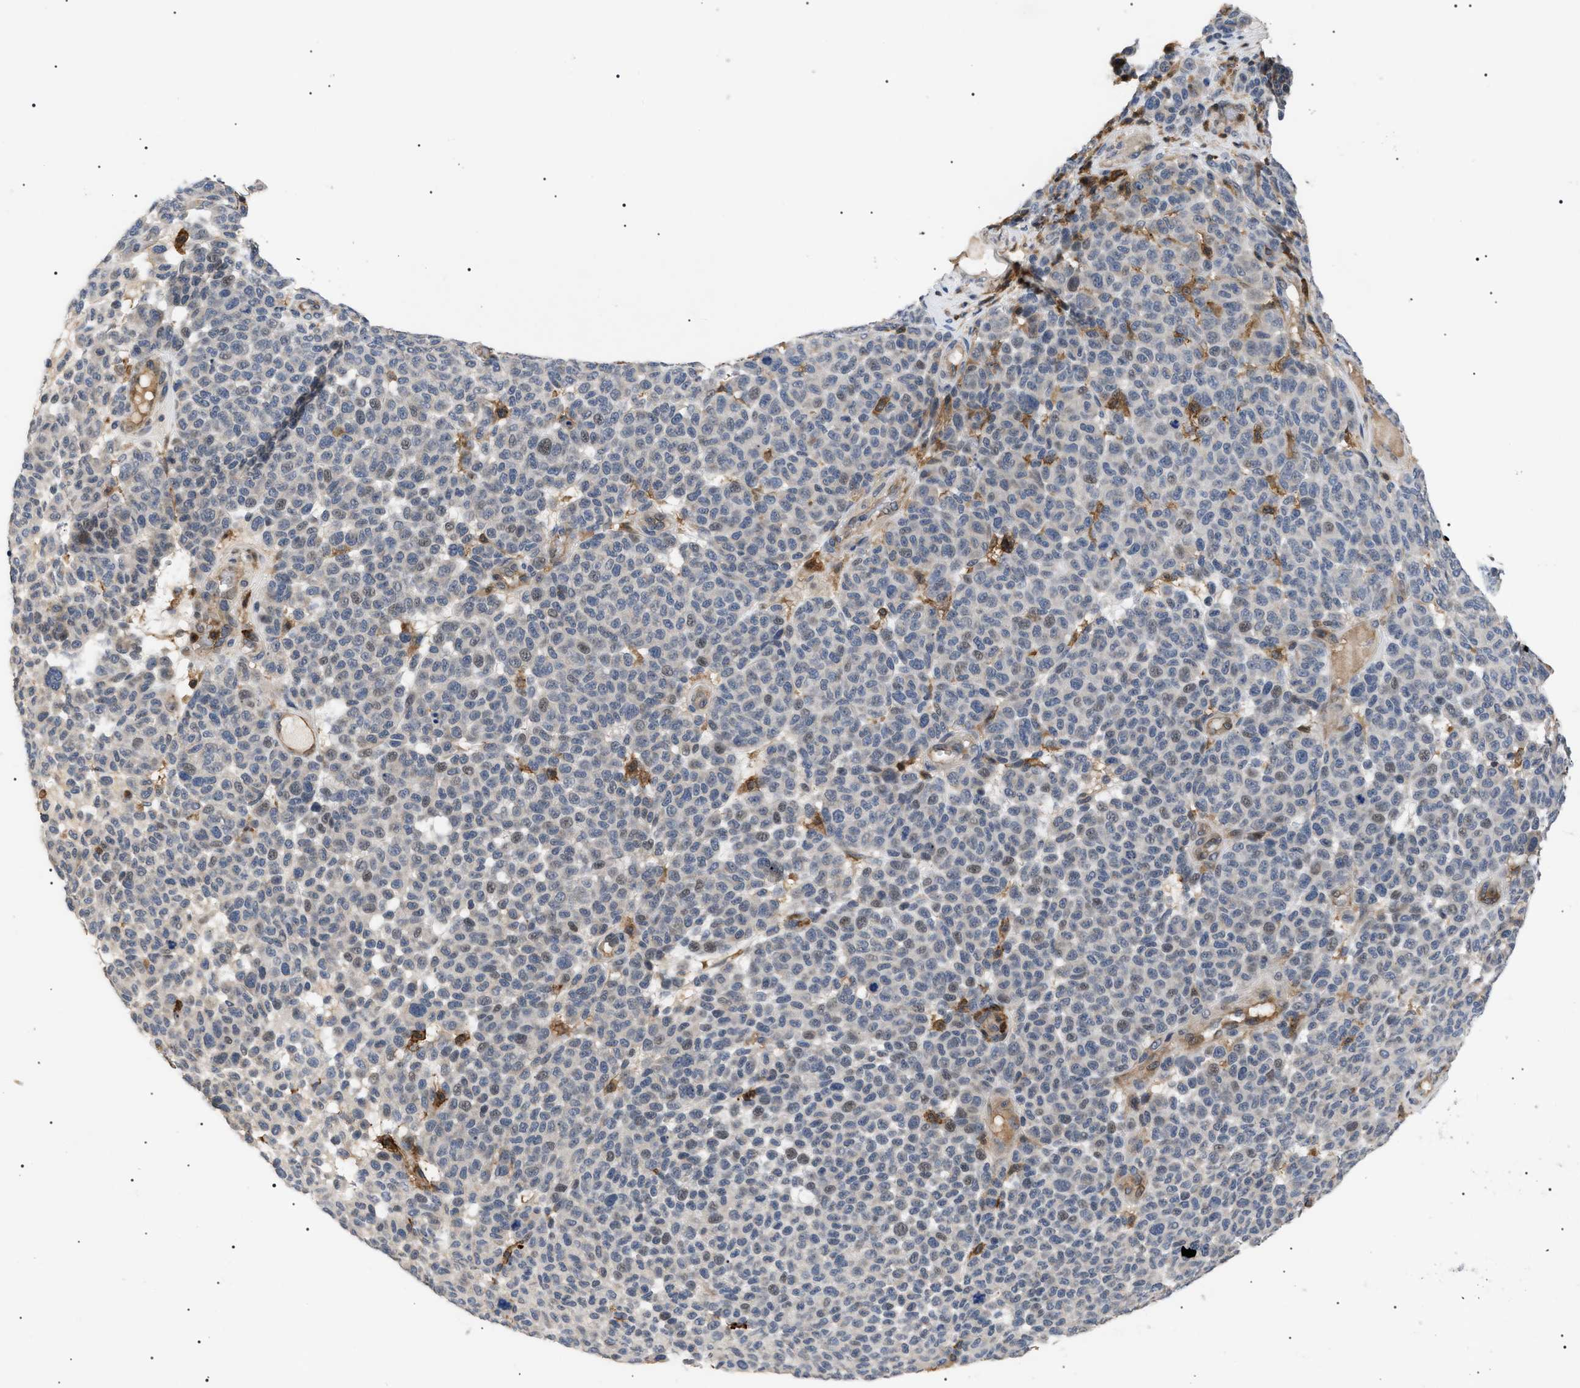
{"staining": {"intensity": "weak", "quantity": "<25%", "location": "cytoplasmic/membranous,nuclear"}, "tissue": "melanoma", "cell_type": "Tumor cells", "image_type": "cancer", "snomed": [{"axis": "morphology", "description": "Malignant melanoma, NOS"}, {"axis": "topography", "description": "Skin"}], "caption": "A photomicrograph of human melanoma is negative for staining in tumor cells.", "gene": "CD300A", "patient": {"sex": "male", "age": 59}}